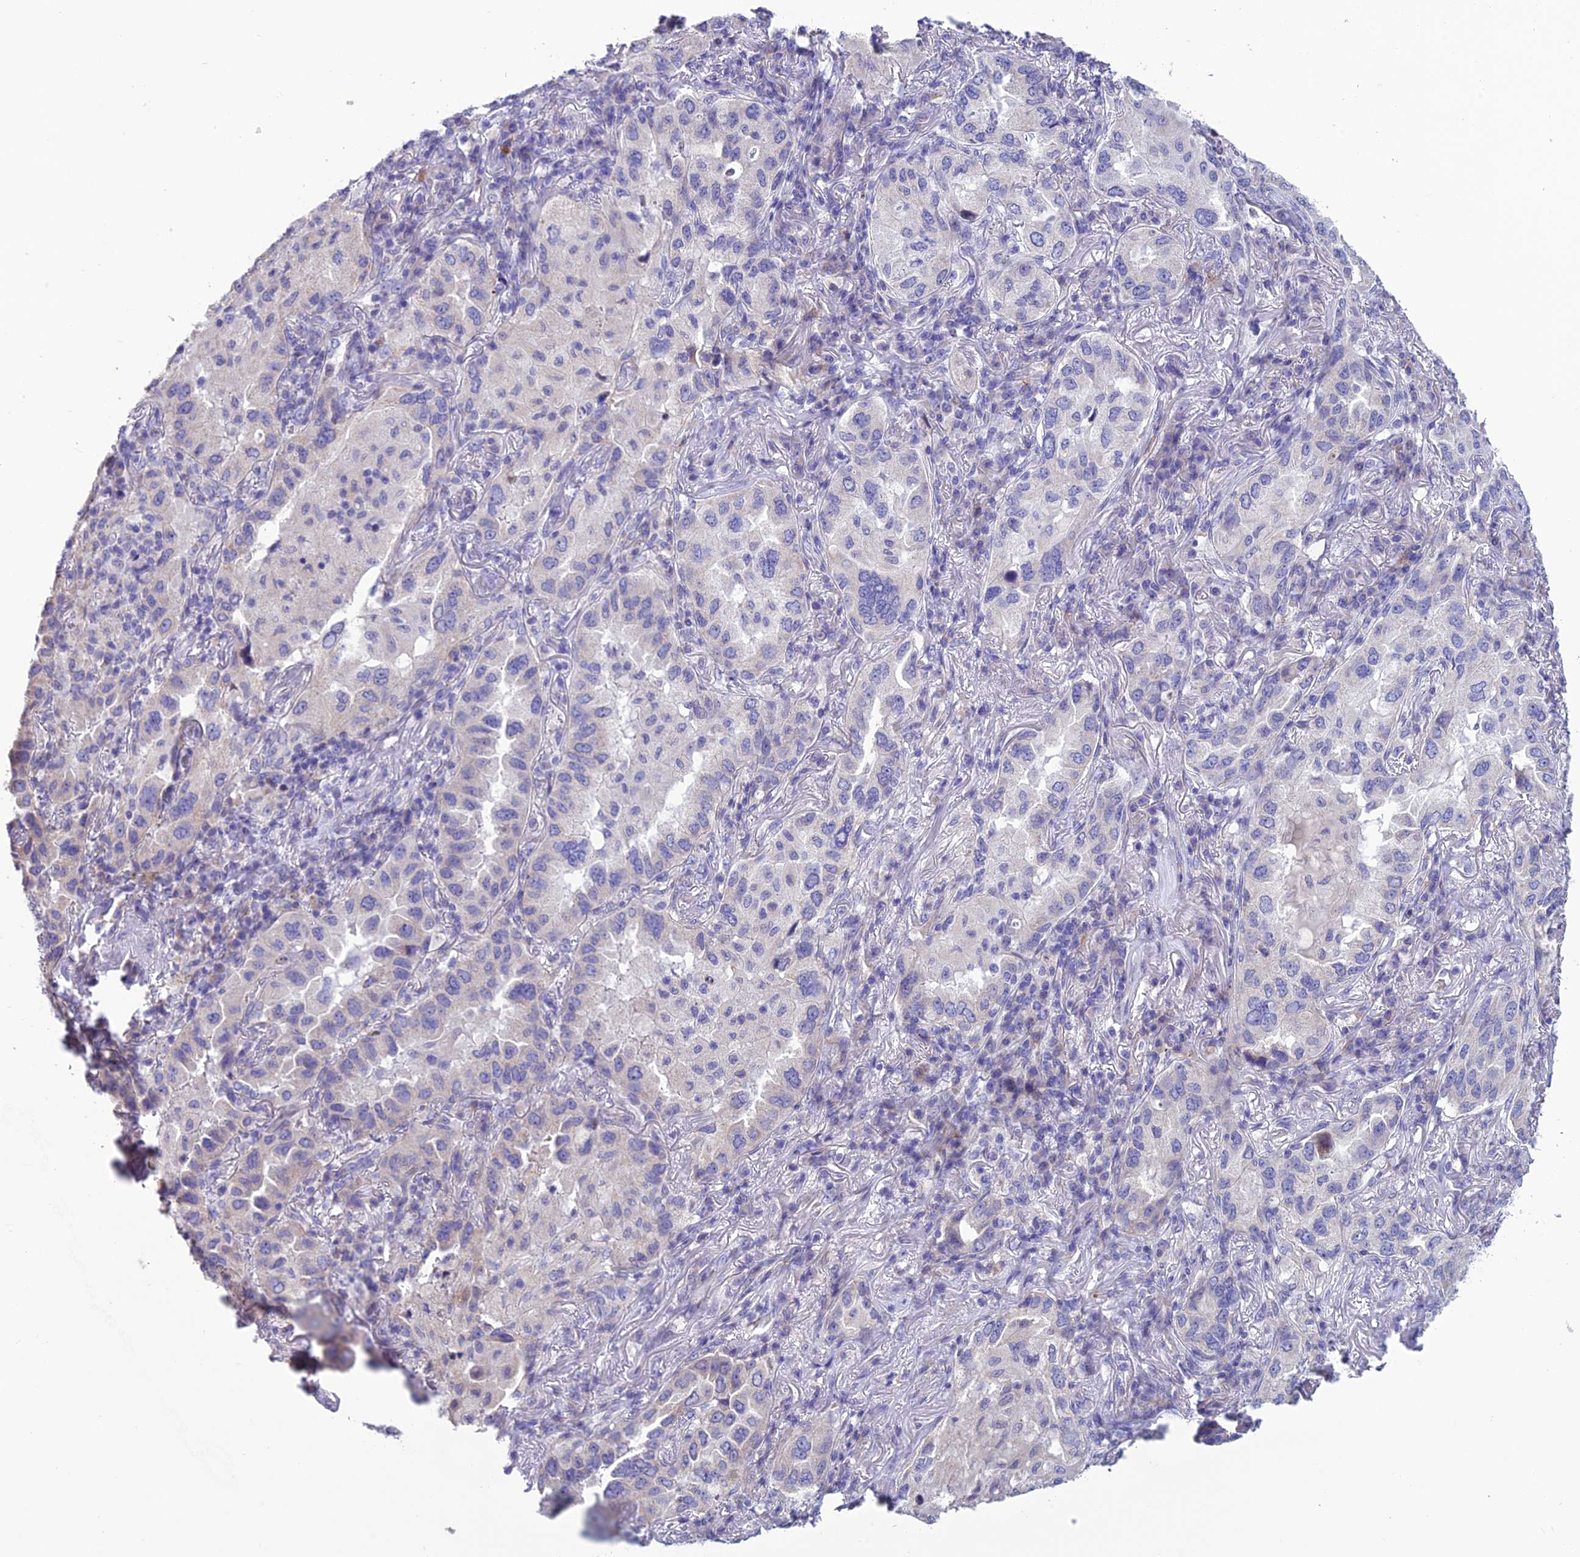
{"staining": {"intensity": "negative", "quantity": "none", "location": "none"}, "tissue": "lung cancer", "cell_type": "Tumor cells", "image_type": "cancer", "snomed": [{"axis": "morphology", "description": "Adenocarcinoma, NOS"}, {"axis": "topography", "description": "Lung"}], "caption": "An immunohistochemistry photomicrograph of lung cancer is shown. There is no staining in tumor cells of lung cancer.", "gene": "BHMT2", "patient": {"sex": "female", "age": 69}}